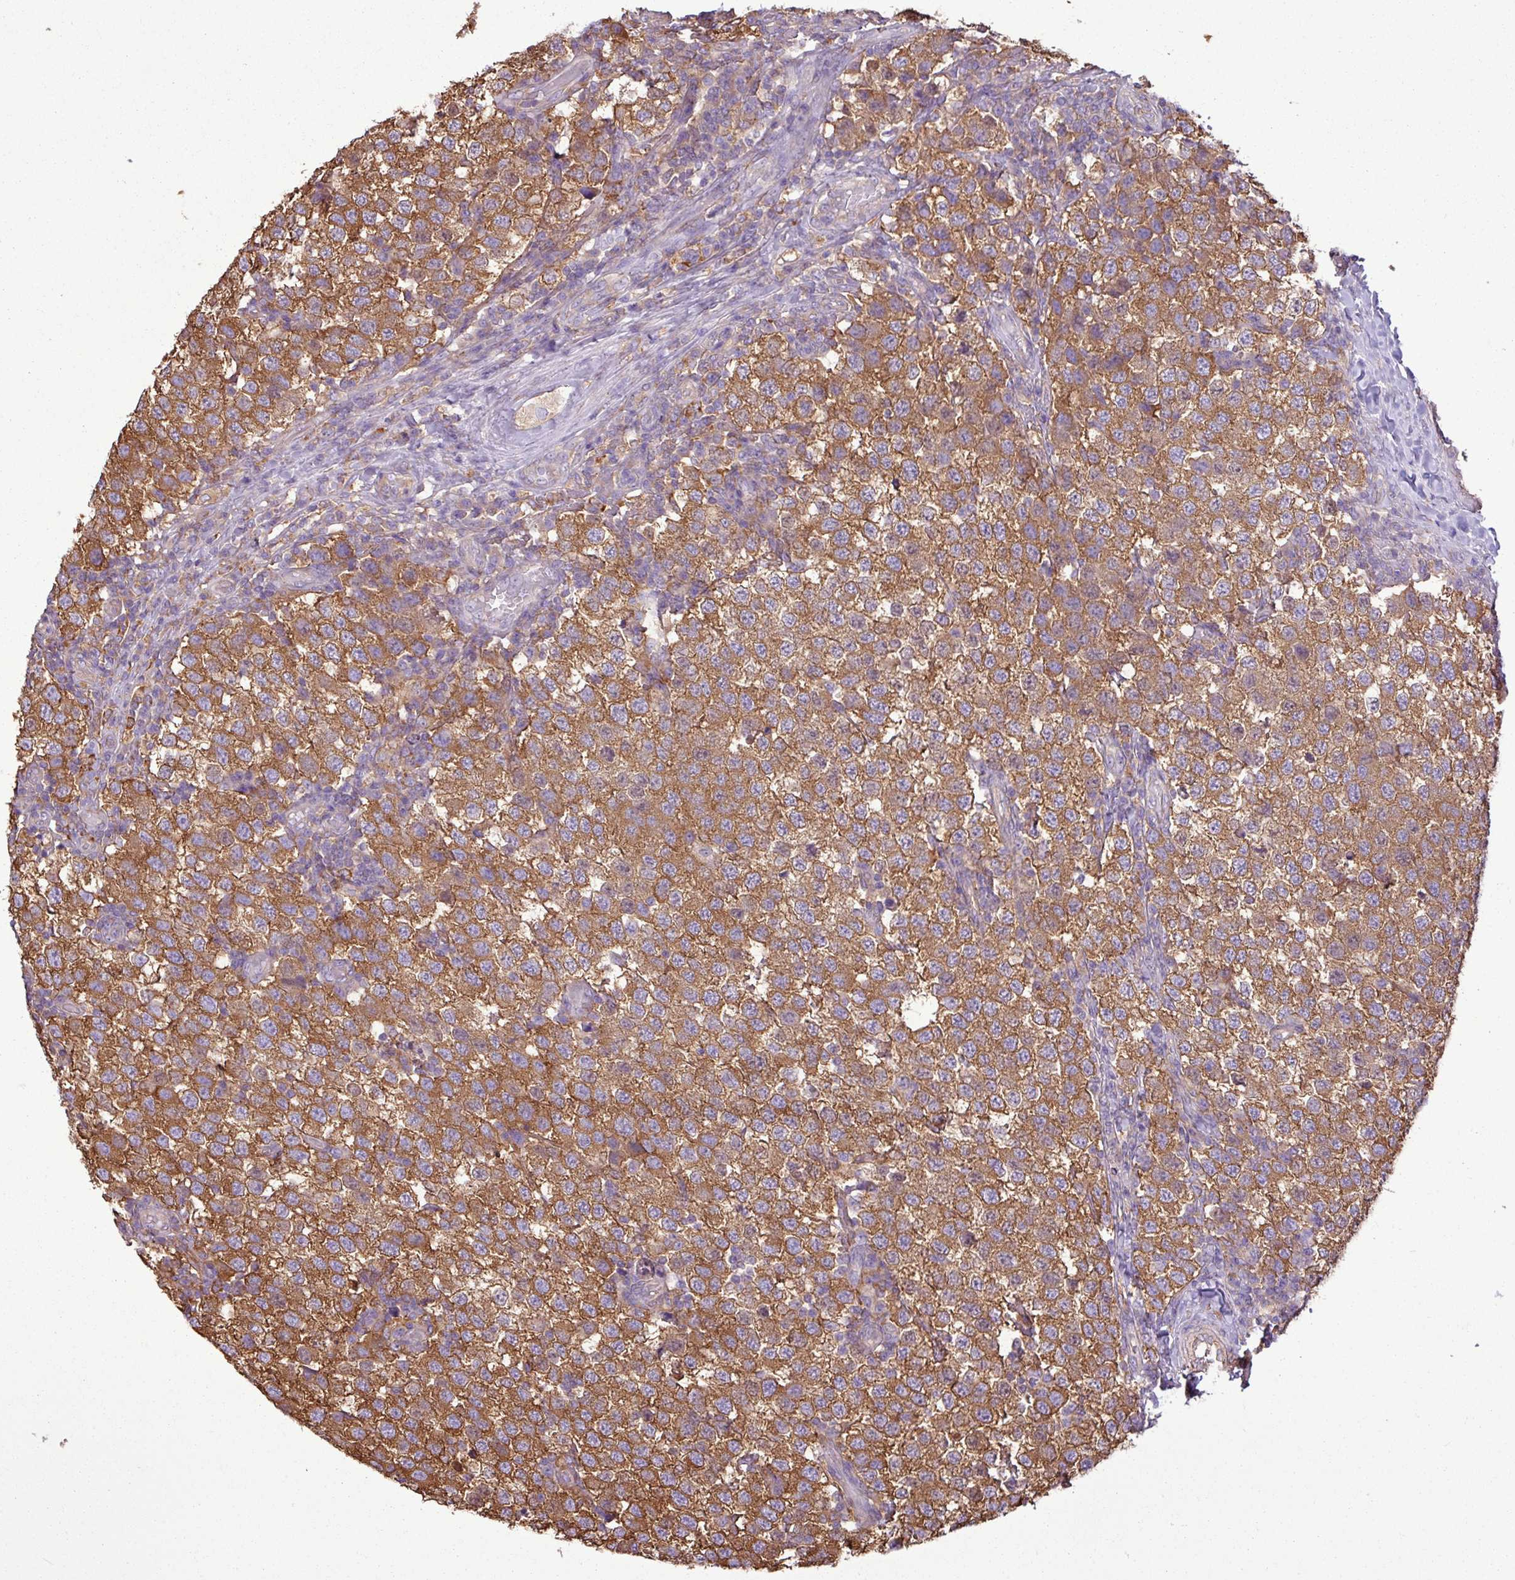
{"staining": {"intensity": "moderate", "quantity": ">75%", "location": "cytoplasmic/membranous"}, "tissue": "testis cancer", "cell_type": "Tumor cells", "image_type": "cancer", "snomed": [{"axis": "morphology", "description": "Seminoma, NOS"}, {"axis": "topography", "description": "Testis"}], "caption": "A high-resolution histopathology image shows IHC staining of seminoma (testis), which reveals moderate cytoplasmic/membranous positivity in approximately >75% of tumor cells.", "gene": "PACSIN2", "patient": {"sex": "male", "age": 34}}